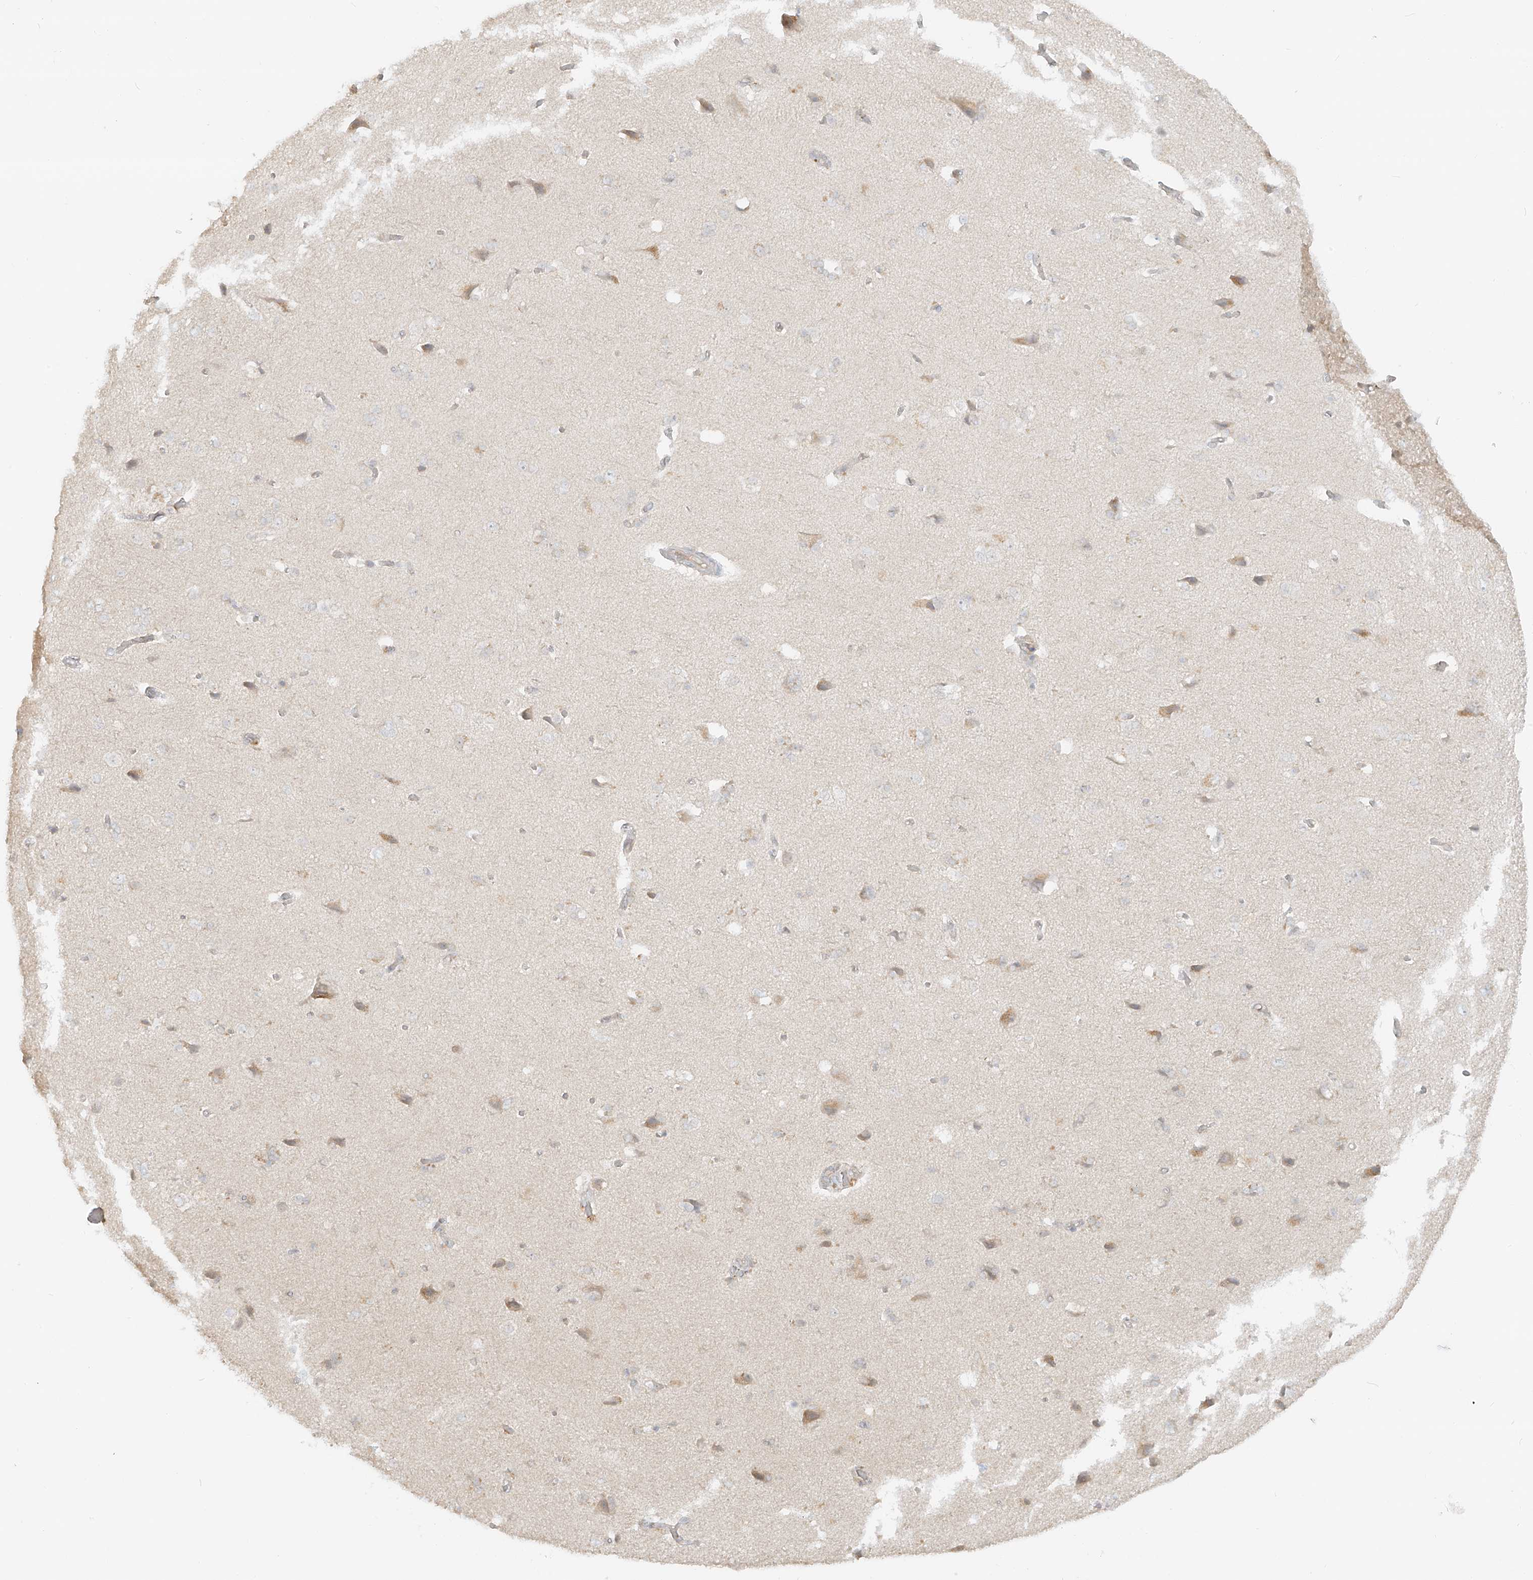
{"staining": {"intensity": "negative", "quantity": "none", "location": "none"}, "tissue": "cerebral cortex", "cell_type": "Endothelial cells", "image_type": "normal", "snomed": [{"axis": "morphology", "description": "Normal tissue, NOS"}, {"axis": "topography", "description": "Cerebral cortex"}], "caption": "This is an IHC micrograph of benign human cerebral cortex. There is no positivity in endothelial cells.", "gene": "LIPT1", "patient": {"sex": "male", "age": 62}}